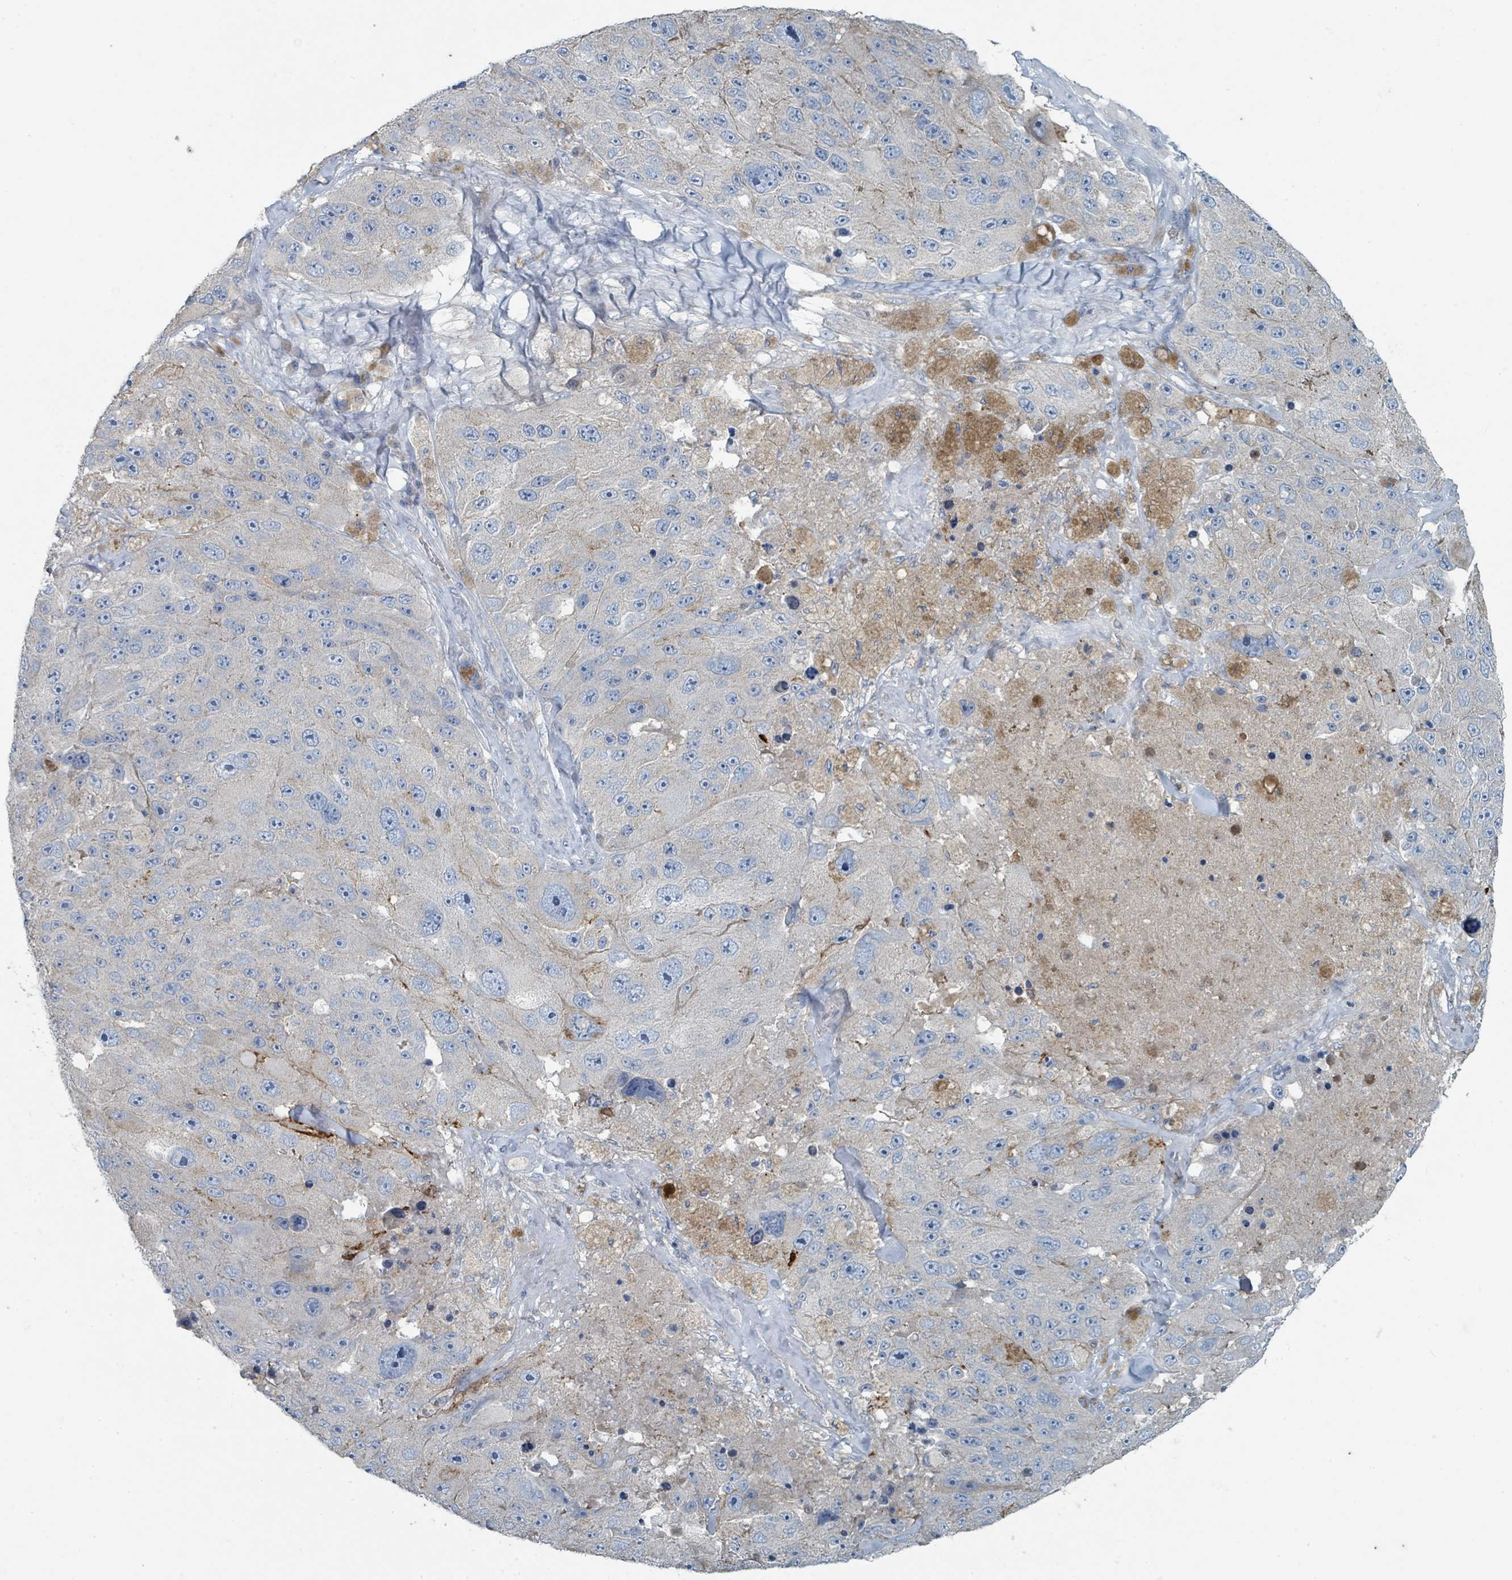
{"staining": {"intensity": "negative", "quantity": "none", "location": "none"}, "tissue": "melanoma", "cell_type": "Tumor cells", "image_type": "cancer", "snomed": [{"axis": "morphology", "description": "Malignant melanoma, Metastatic site"}, {"axis": "topography", "description": "Lymph node"}], "caption": "Immunohistochemistry (IHC) of malignant melanoma (metastatic site) demonstrates no positivity in tumor cells. The staining was performed using DAB (3,3'-diaminobenzidine) to visualize the protein expression in brown, while the nuclei were stained in blue with hematoxylin (Magnification: 20x).", "gene": "RASA4", "patient": {"sex": "male", "age": 62}}